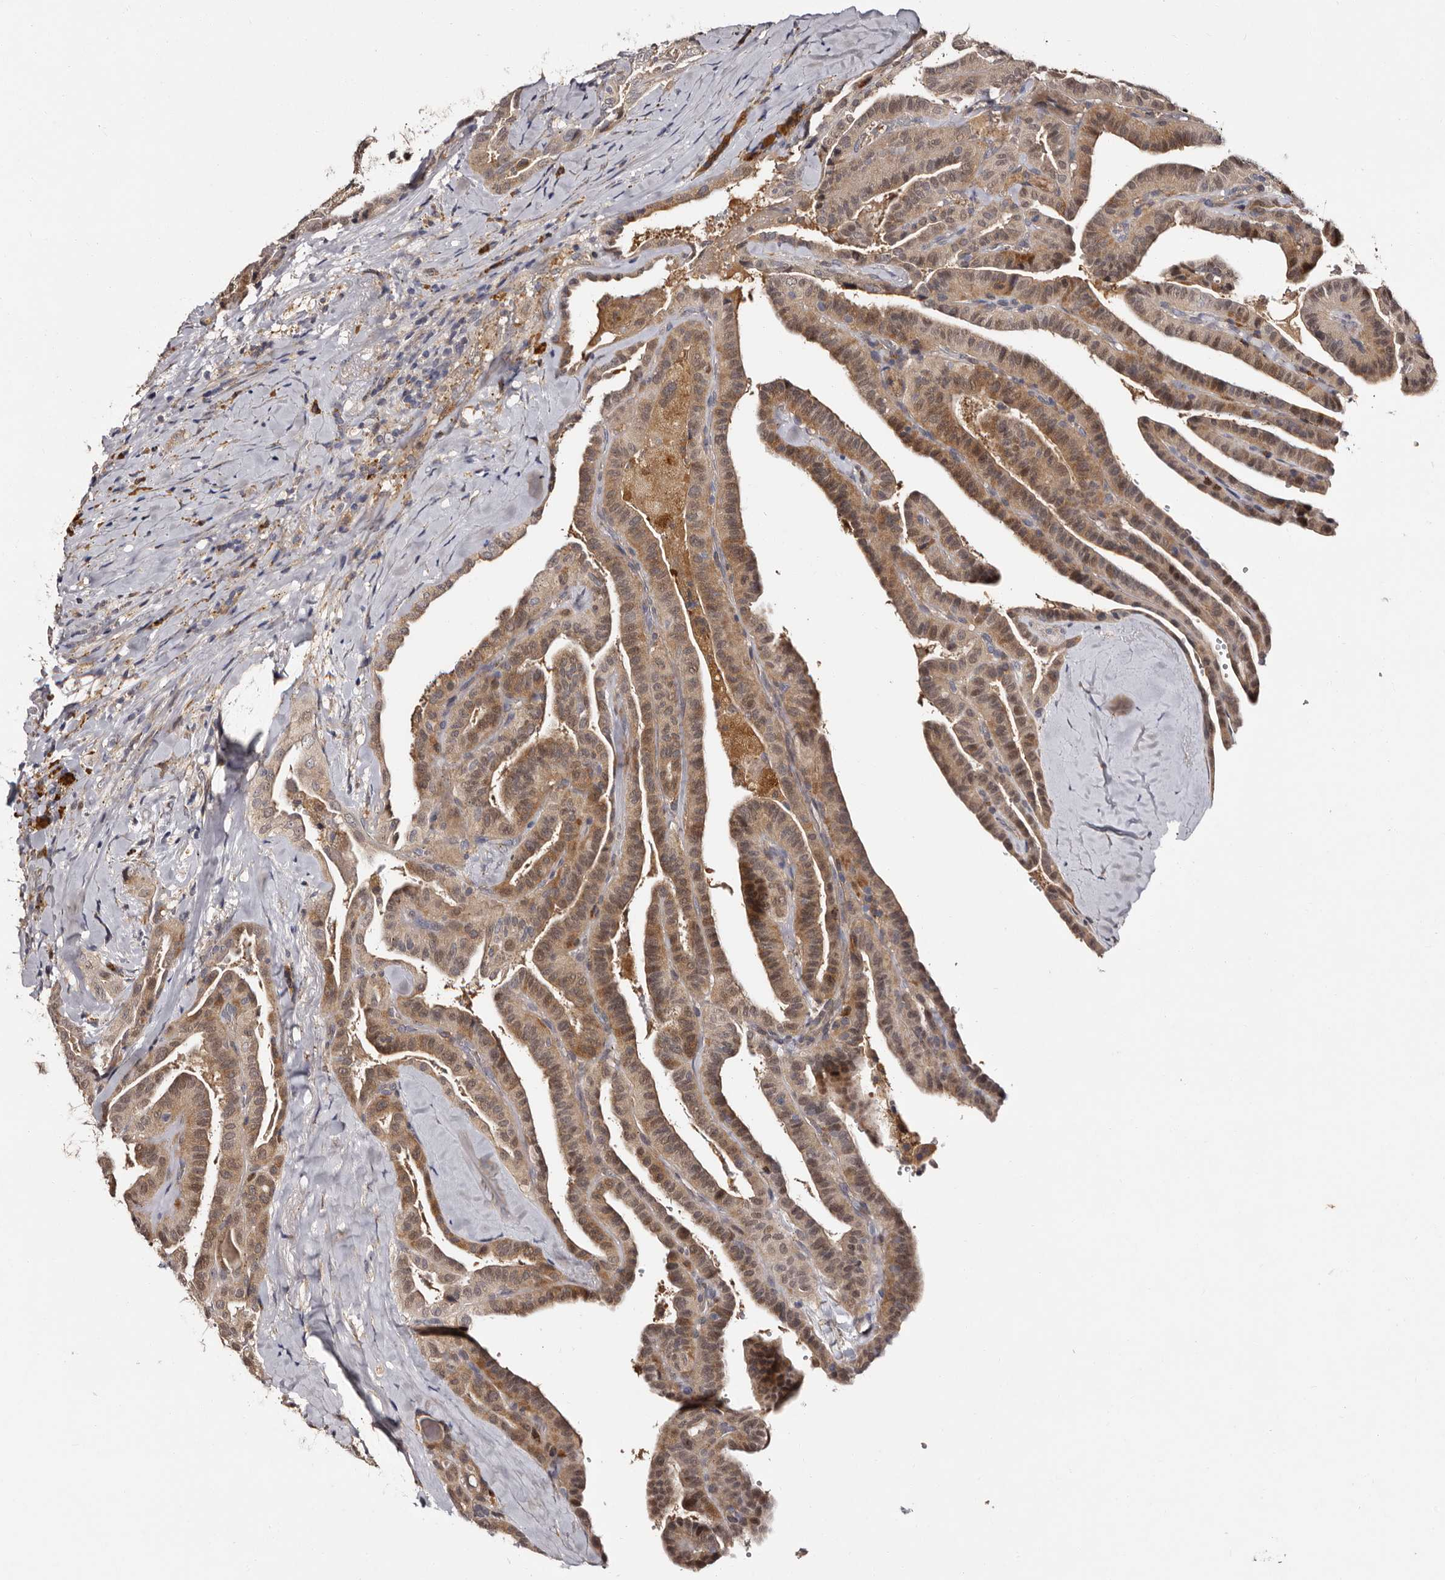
{"staining": {"intensity": "moderate", "quantity": ">75%", "location": "cytoplasmic/membranous,nuclear"}, "tissue": "thyroid cancer", "cell_type": "Tumor cells", "image_type": "cancer", "snomed": [{"axis": "morphology", "description": "Papillary adenocarcinoma, NOS"}, {"axis": "topography", "description": "Thyroid gland"}], "caption": "Immunohistochemical staining of human thyroid cancer (papillary adenocarcinoma) exhibits moderate cytoplasmic/membranous and nuclear protein staining in approximately >75% of tumor cells. The protein of interest is shown in brown color, while the nuclei are stained blue.", "gene": "DNPH1", "patient": {"sex": "male", "age": 77}}